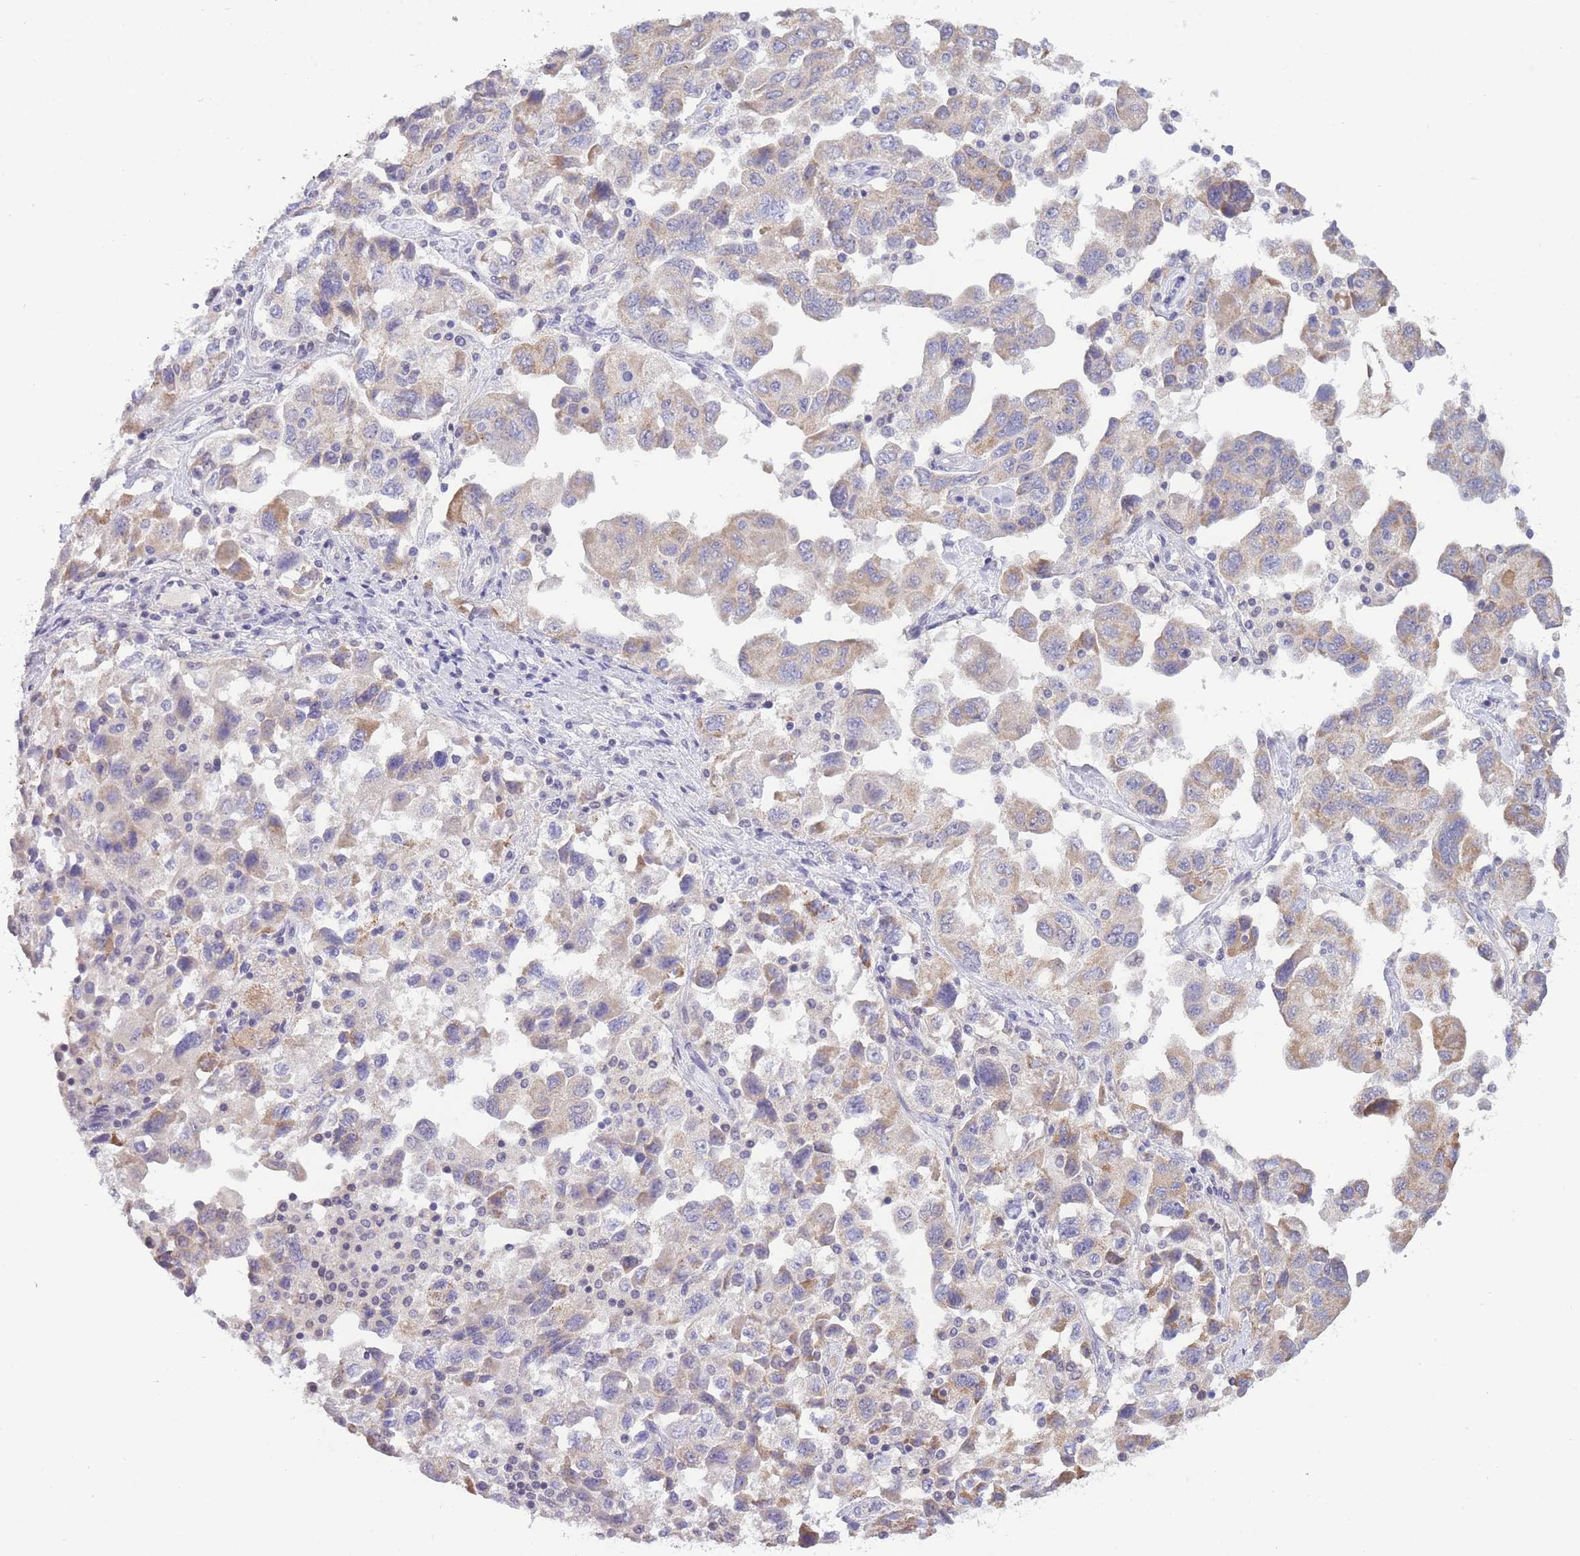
{"staining": {"intensity": "weak", "quantity": "25%-75%", "location": "cytoplasmic/membranous"}, "tissue": "ovarian cancer", "cell_type": "Tumor cells", "image_type": "cancer", "snomed": [{"axis": "morphology", "description": "Carcinoma, NOS"}, {"axis": "morphology", "description": "Cystadenocarcinoma, serous, NOS"}, {"axis": "topography", "description": "Ovary"}], "caption": "A low amount of weak cytoplasmic/membranous staining is appreciated in approximately 25%-75% of tumor cells in ovarian serous cystadenocarcinoma tissue.", "gene": "GOLGA6L25", "patient": {"sex": "female", "age": 69}}